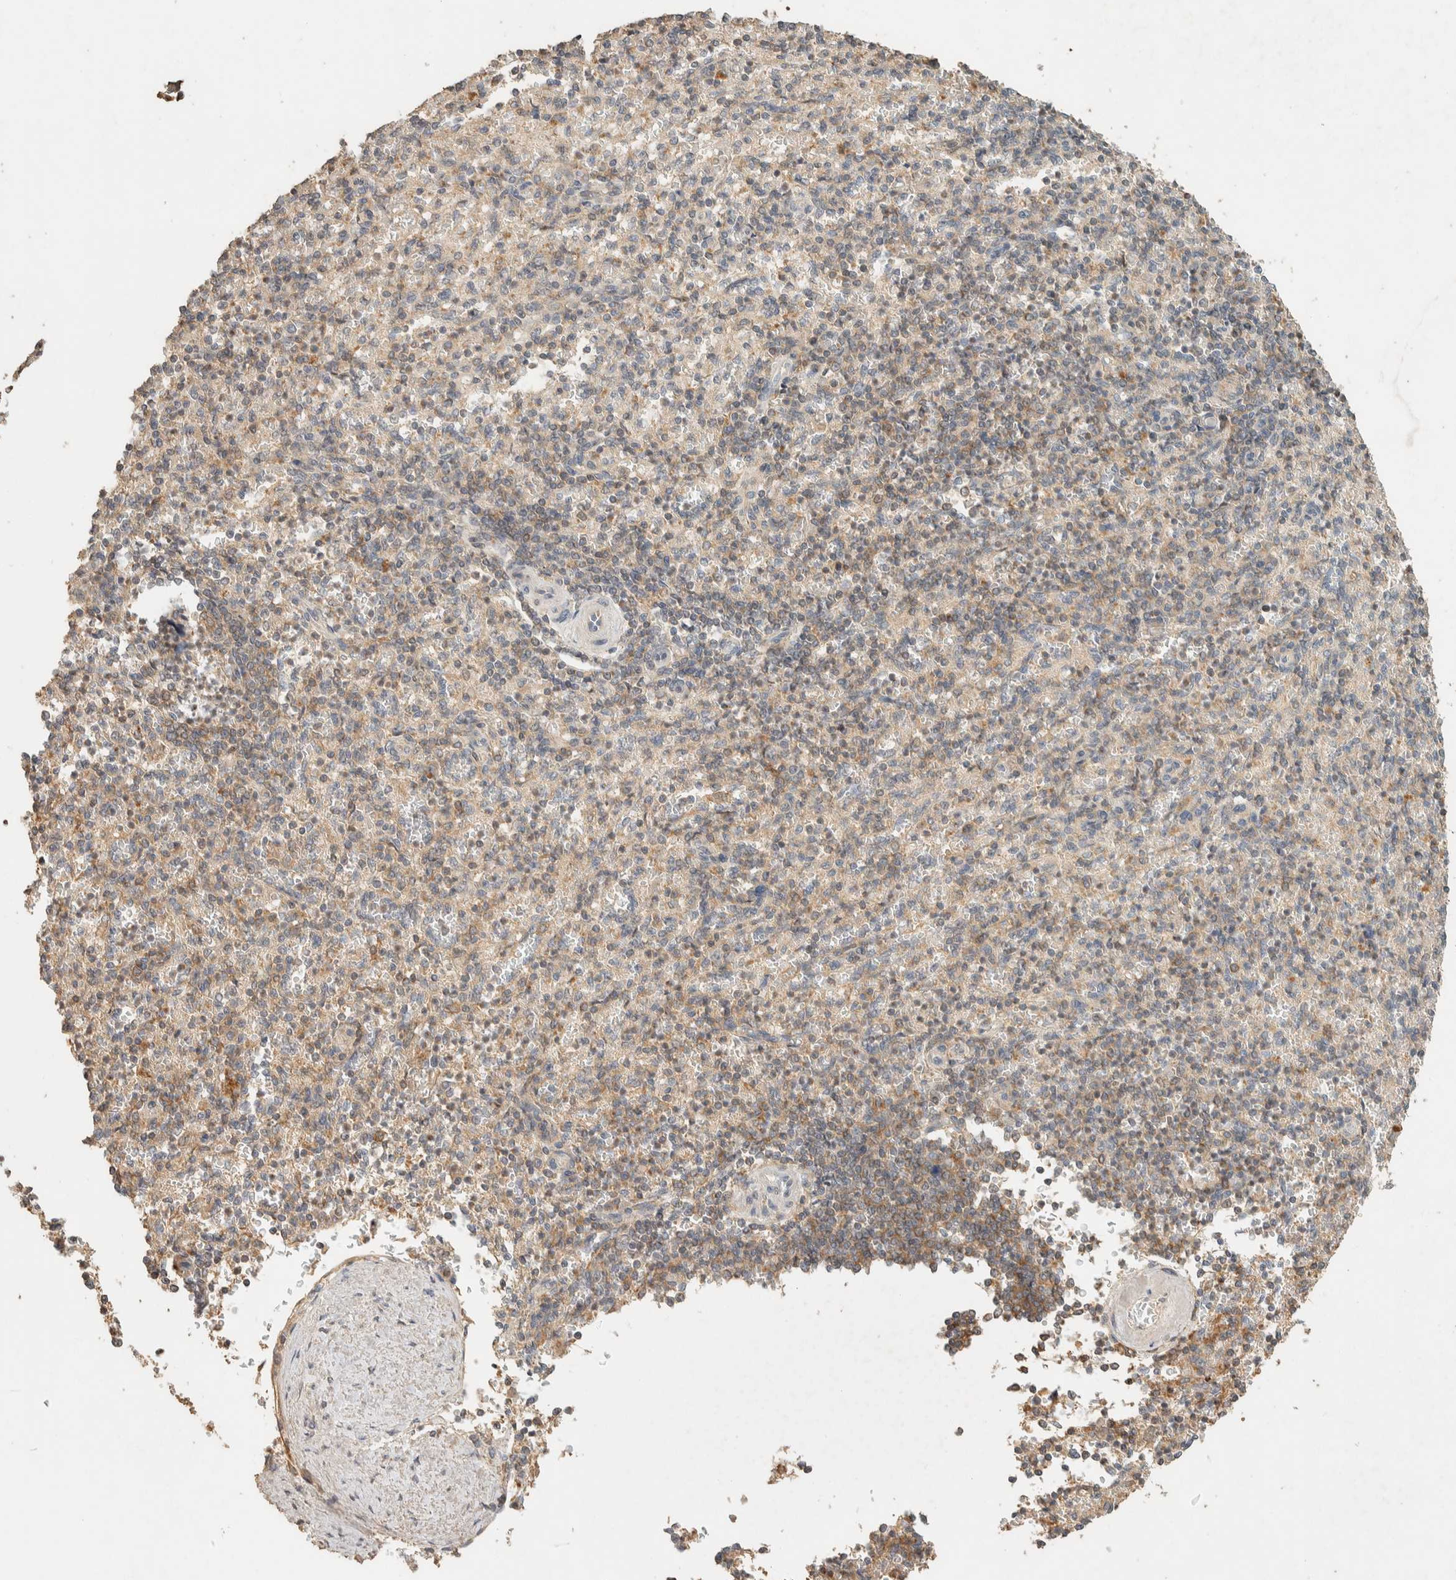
{"staining": {"intensity": "moderate", "quantity": "25%-75%", "location": "cytoplasmic/membranous"}, "tissue": "spleen", "cell_type": "Cells in red pulp", "image_type": "normal", "snomed": [{"axis": "morphology", "description": "Normal tissue, NOS"}, {"axis": "topography", "description": "Spleen"}], "caption": "Immunohistochemistry (IHC) of unremarkable spleen exhibits medium levels of moderate cytoplasmic/membranous positivity in about 25%-75% of cells in red pulp. The staining was performed using DAB (3,3'-diaminobenzidine), with brown indicating positive protein expression. Nuclei are stained blue with hematoxylin.", "gene": "ITPA", "patient": {"sex": "female", "age": 74}}